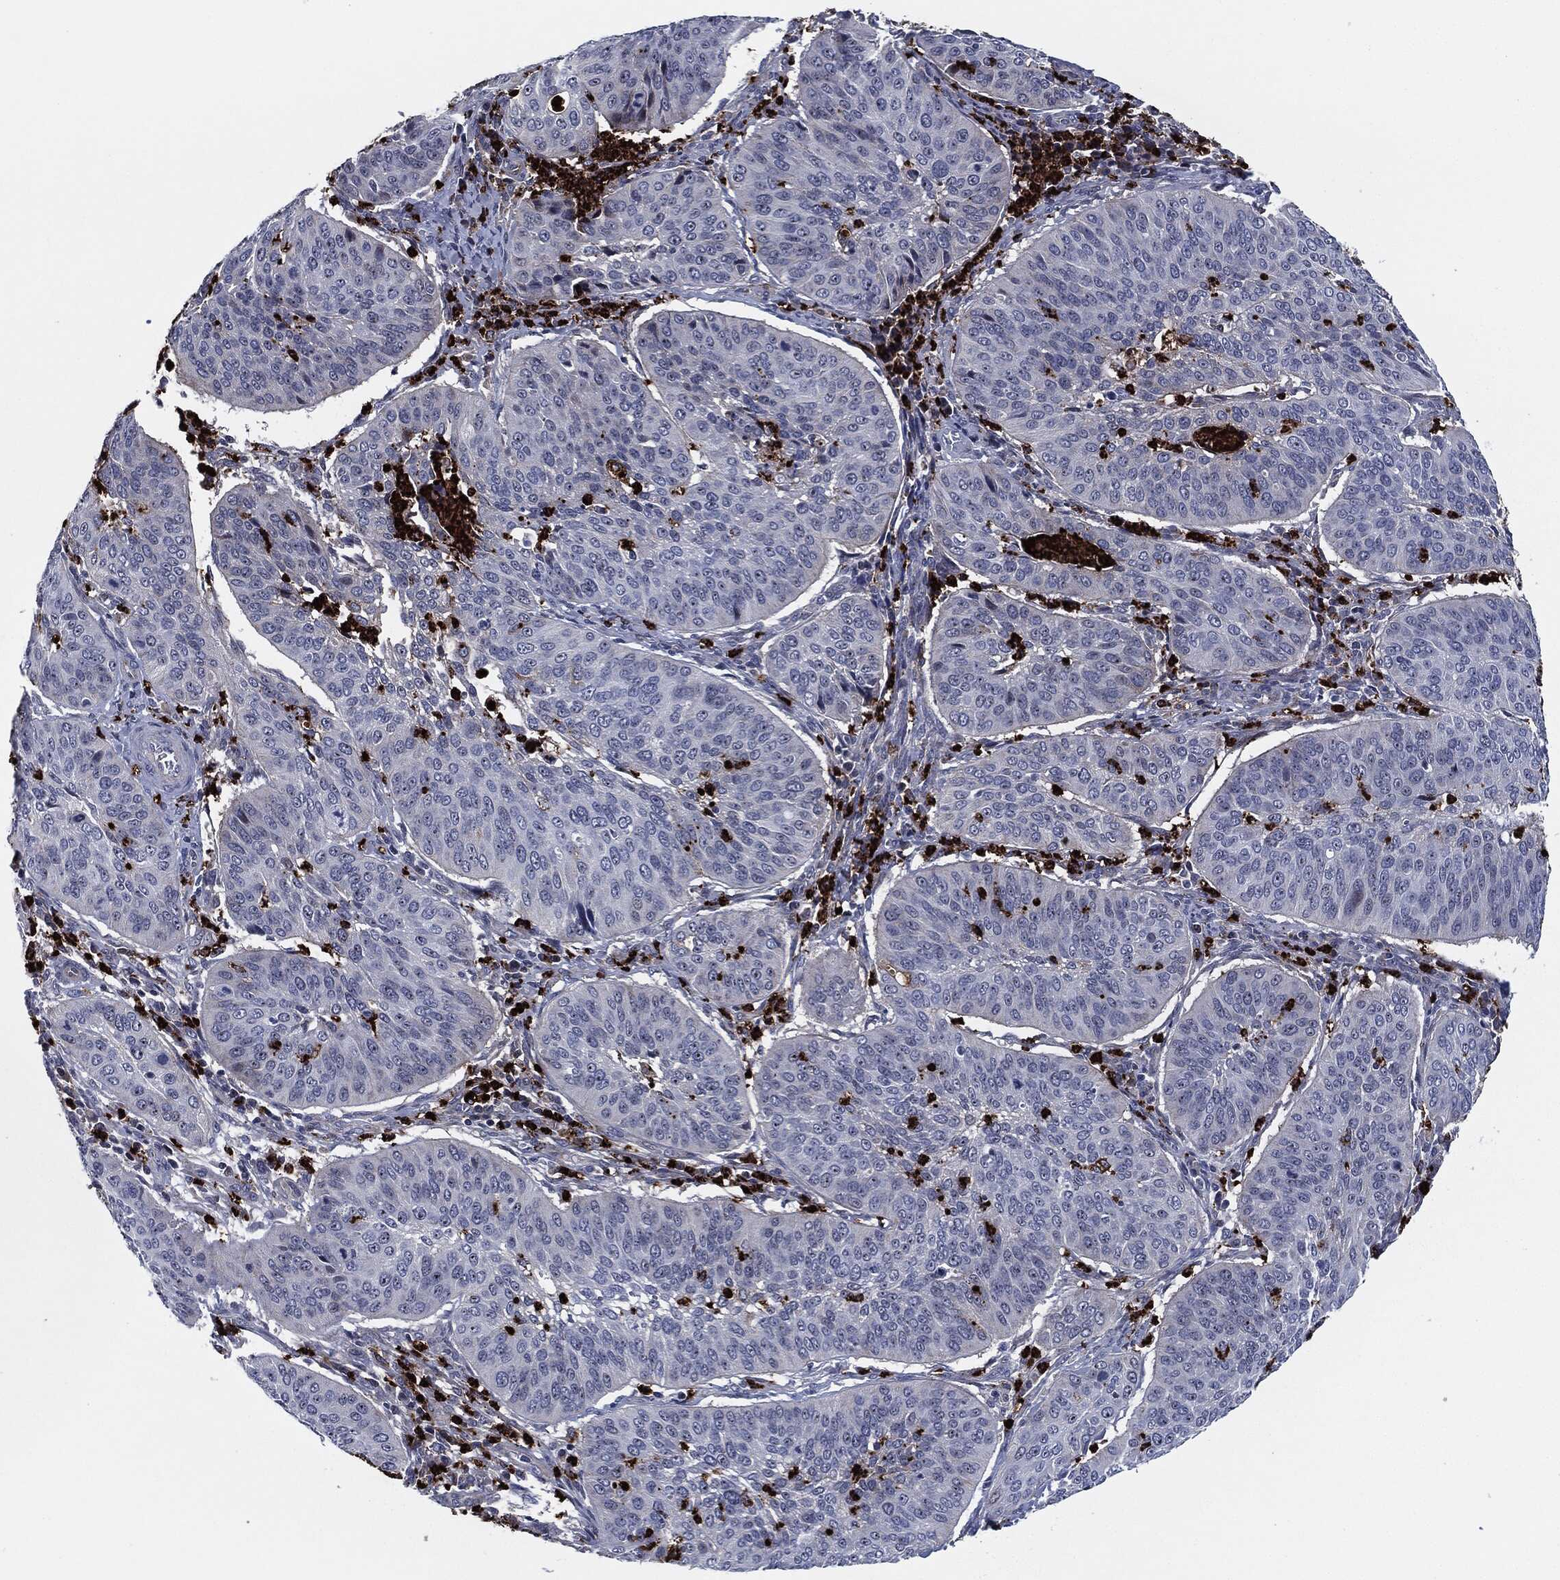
{"staining": {"intensity": "negative", "quantity": "none", "location": "none"}, "tissue": "cervical cancer", "cell_type": "Tumor cells", "image_type": "cancer", "snomed": [{"axis": "morphology", "description": "Normal tissue, NOS"}, {"axis": "morphology", "description": "Squamous cell carcinoma, NOS"}, {"axis": "topography", "description": "Cervix"}], "caption": "Immunohistochemical staining of squamous cell carcinoma (cervical) reveals no significant staining in tumor cells. The staining is performed using DAB (3,3'-diaminobenzidine) brown chromogen with nuclei counter-stained in using hematoxylin.", "gene": "MPO", "patient": {"sex": "female", "age": 39}}